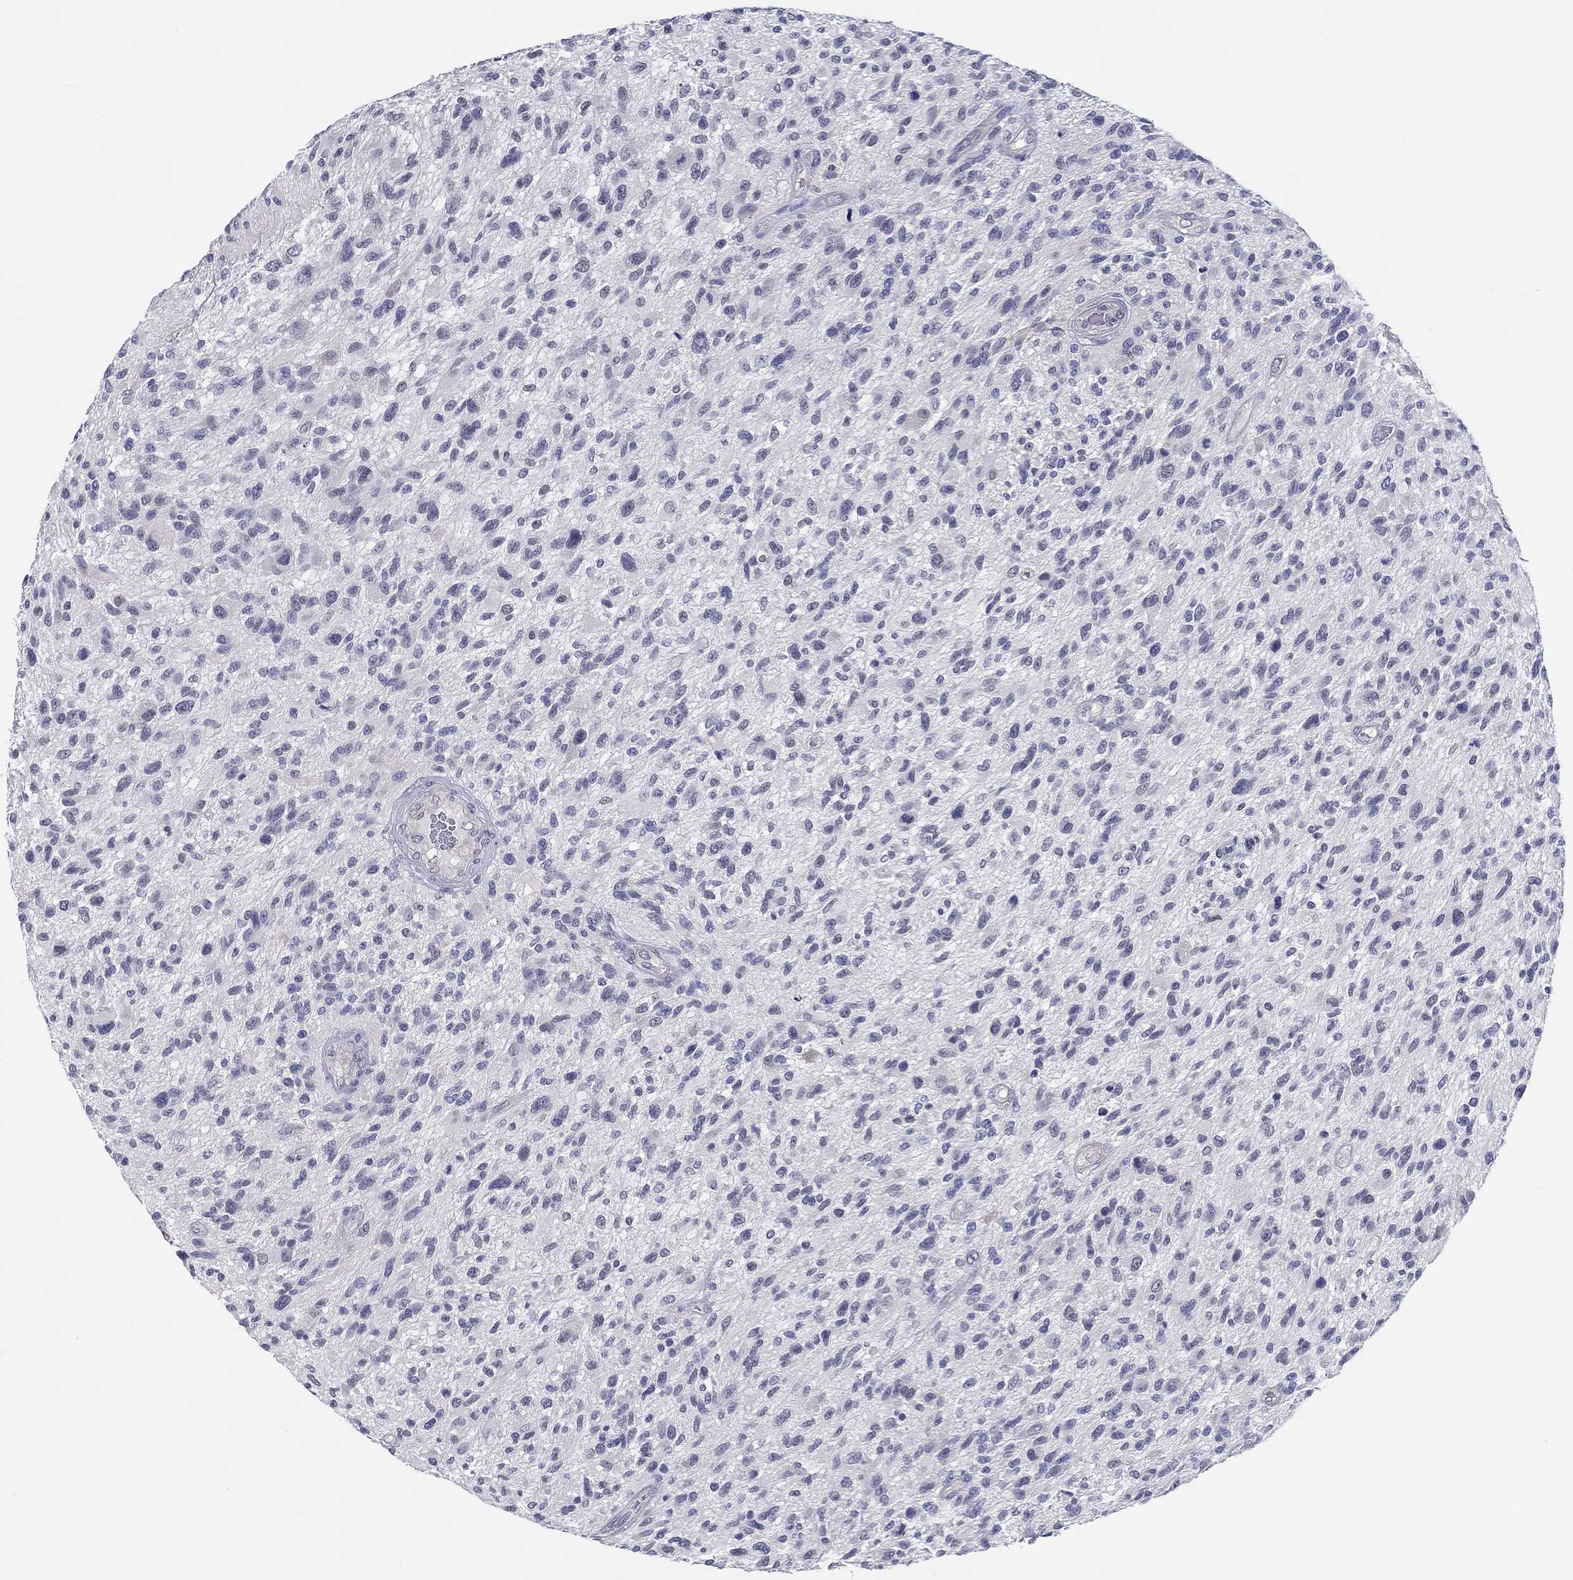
{"staining": {"intensity": "negative", "quantity": "none", "location": "none"}, "tissue": "glioma", "cell_type": "Tumor cells", "image_type": "cancer", "snomed": [{"axis": "morphology", "description": "Glioma, malignant, High grade"}, {"axis": "topography", "description": "Brain"}], "caption": "Immunohistochemical staining of glioma reveals no significant expression in tumor cells.", "gene": "CRYGD", "patient": {"sex": "male", "age": 47}}